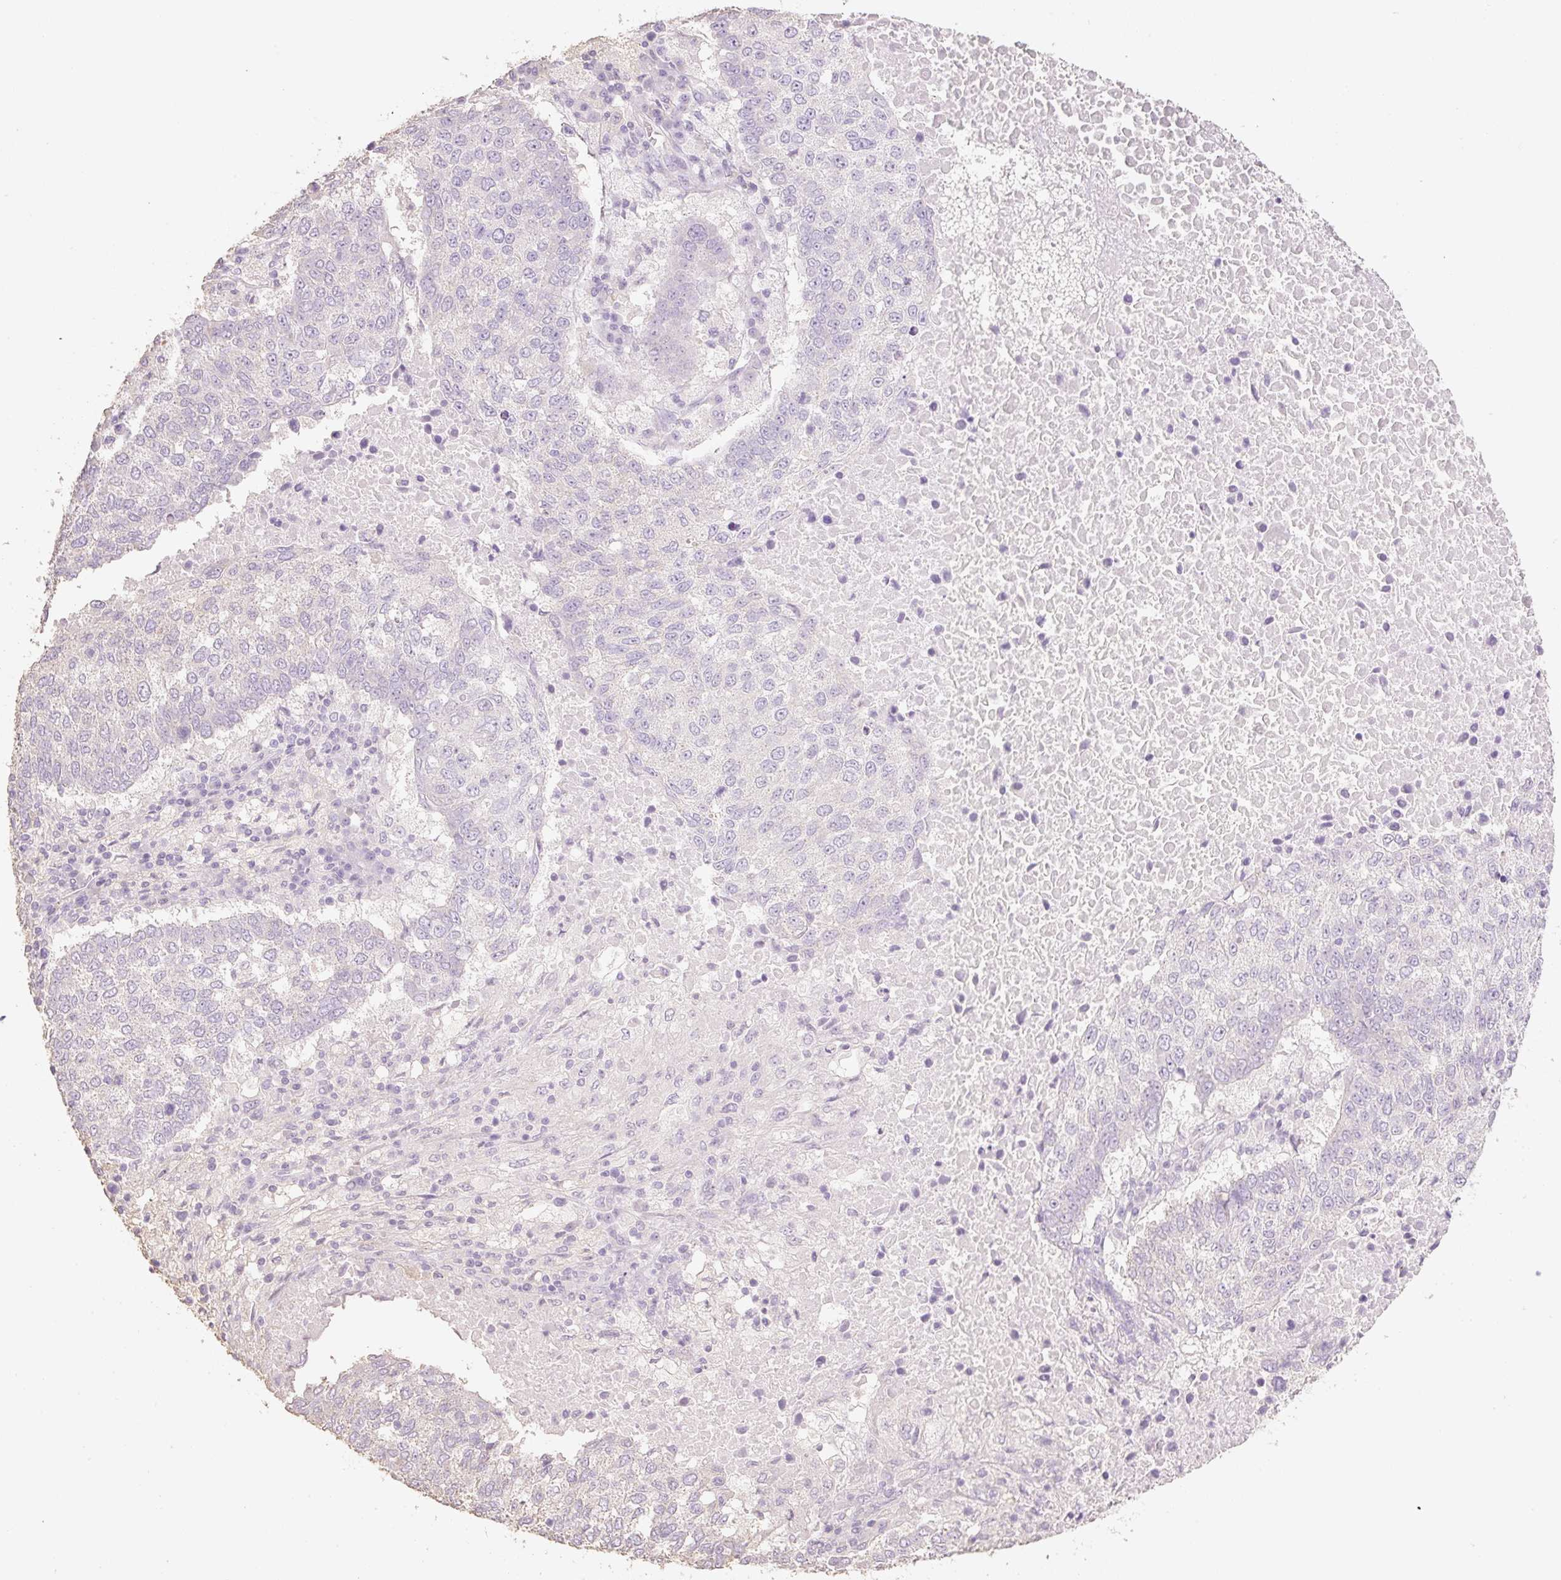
{"staining": {"intensity": "negative", "quantity": "none", "location": "none"}, "tissue": "lung cancer", "cell_type": "Tumor cells", "image_type": "cancer", "snomed": [{"axis": "morphology", "description": "Squamous cell carcinoma, NOS"}, {"axis": "topography", "description": "Lung"}], "caption": "There is no significant expression in tumor cells of squamous cell carcinoma (lung). Nuclei are stained in blue.", "gene": "MBOAT7", "patient": {"sex": "male", "age": 73}}